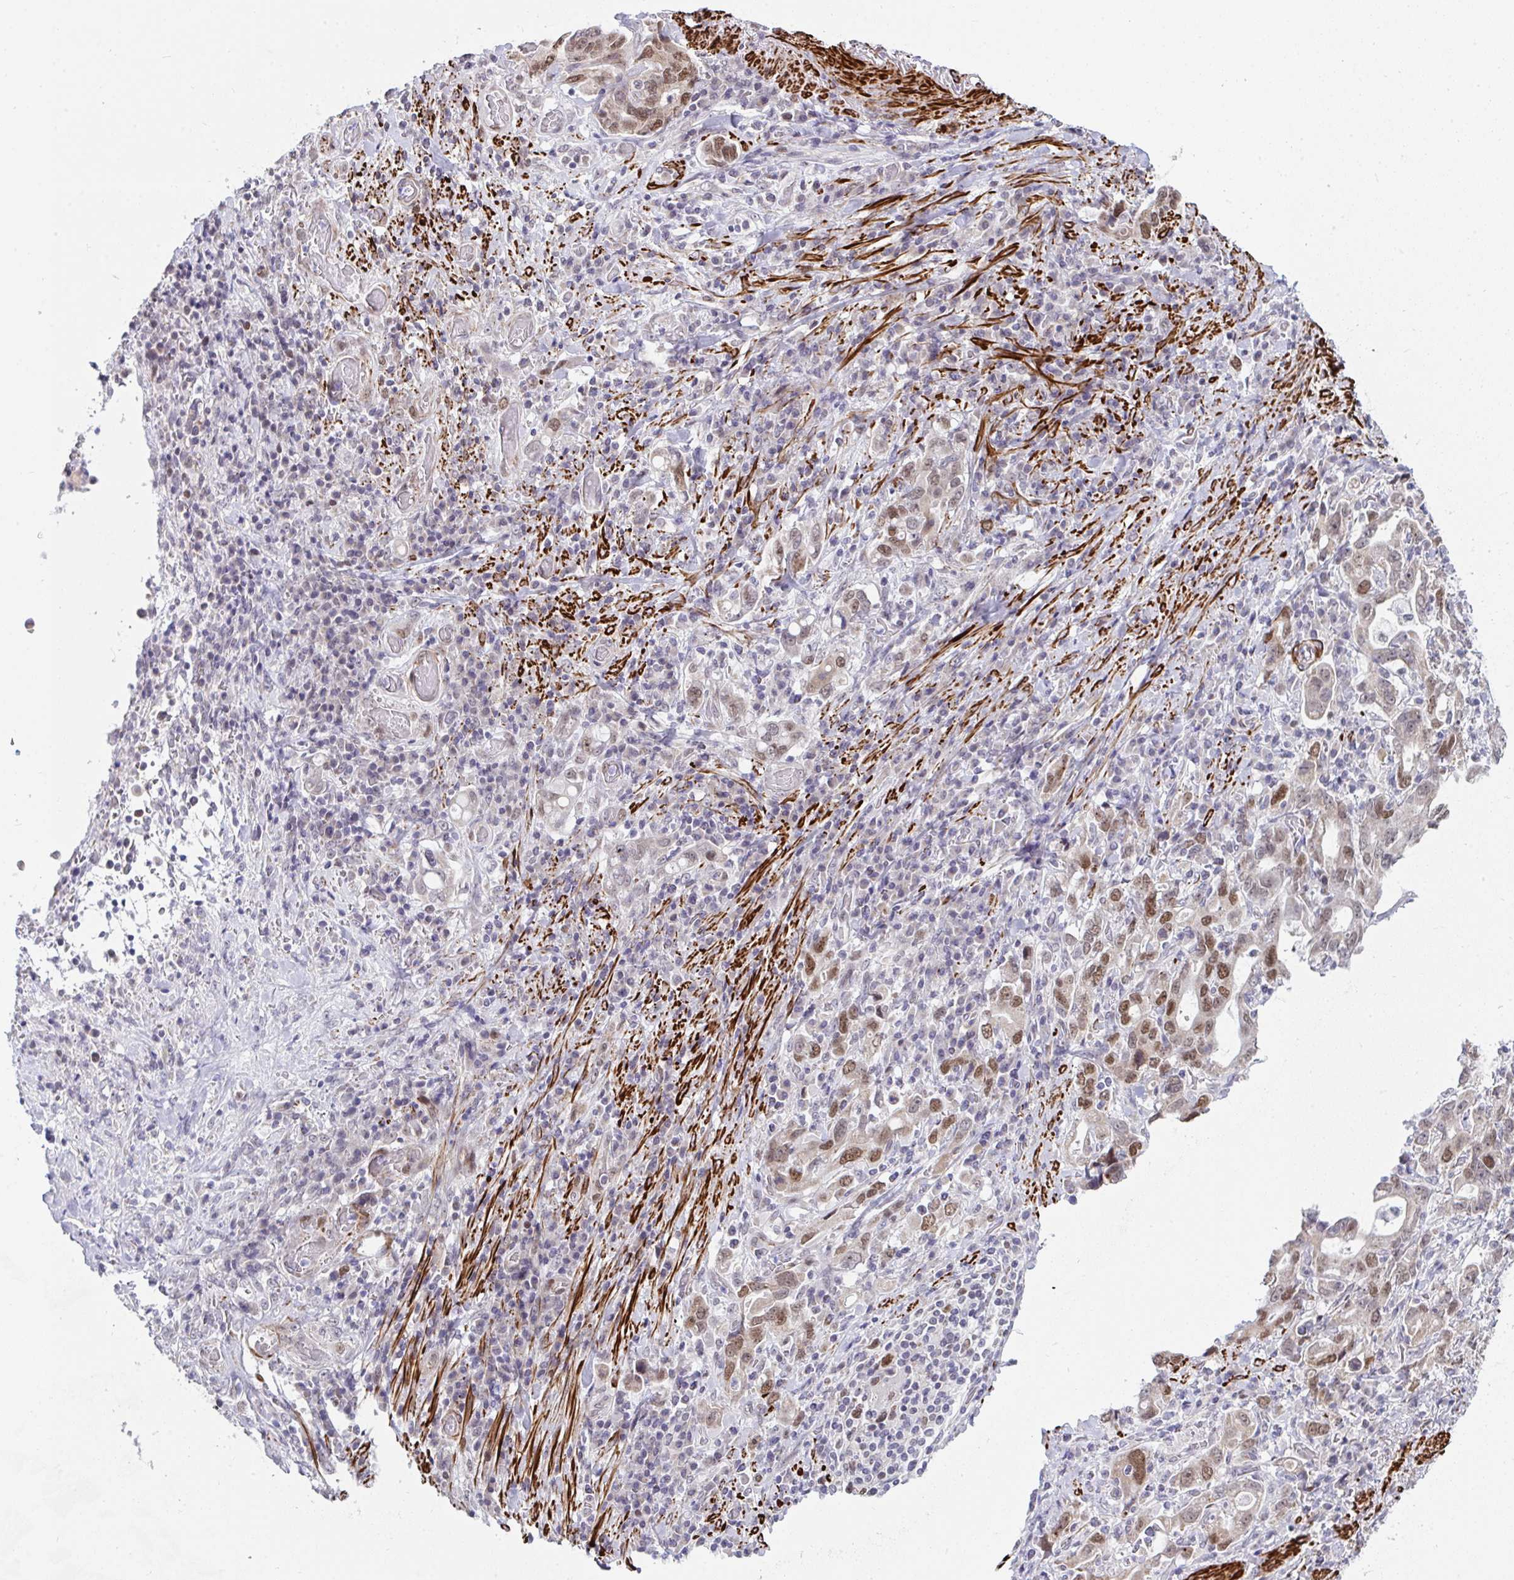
{"staining": {"intensity": "moderate", "quantity": ">75%", "location": "nuclear"}, "tissue": "stomach cancer", "cell_type": "Tumor cells", "image_type": "cancer", "snomed": [{"axis": "morphology", "description": "Adenocarcinoma, NOS"}, {"axis": "topography", "description": "Stomach, upper"}, {"axis": "topography", "description": "Stomach"}], "caption": "A photomicrograph of stomach cancer (adenocarcinoma) stained for a protein exhibits moderate nuclear brown staining in tumor cells. (Brightfield microscopy of DAB IHC at high magnification).", "gene": "GINS2", "patient": {"sex": "male", "age": 62}}